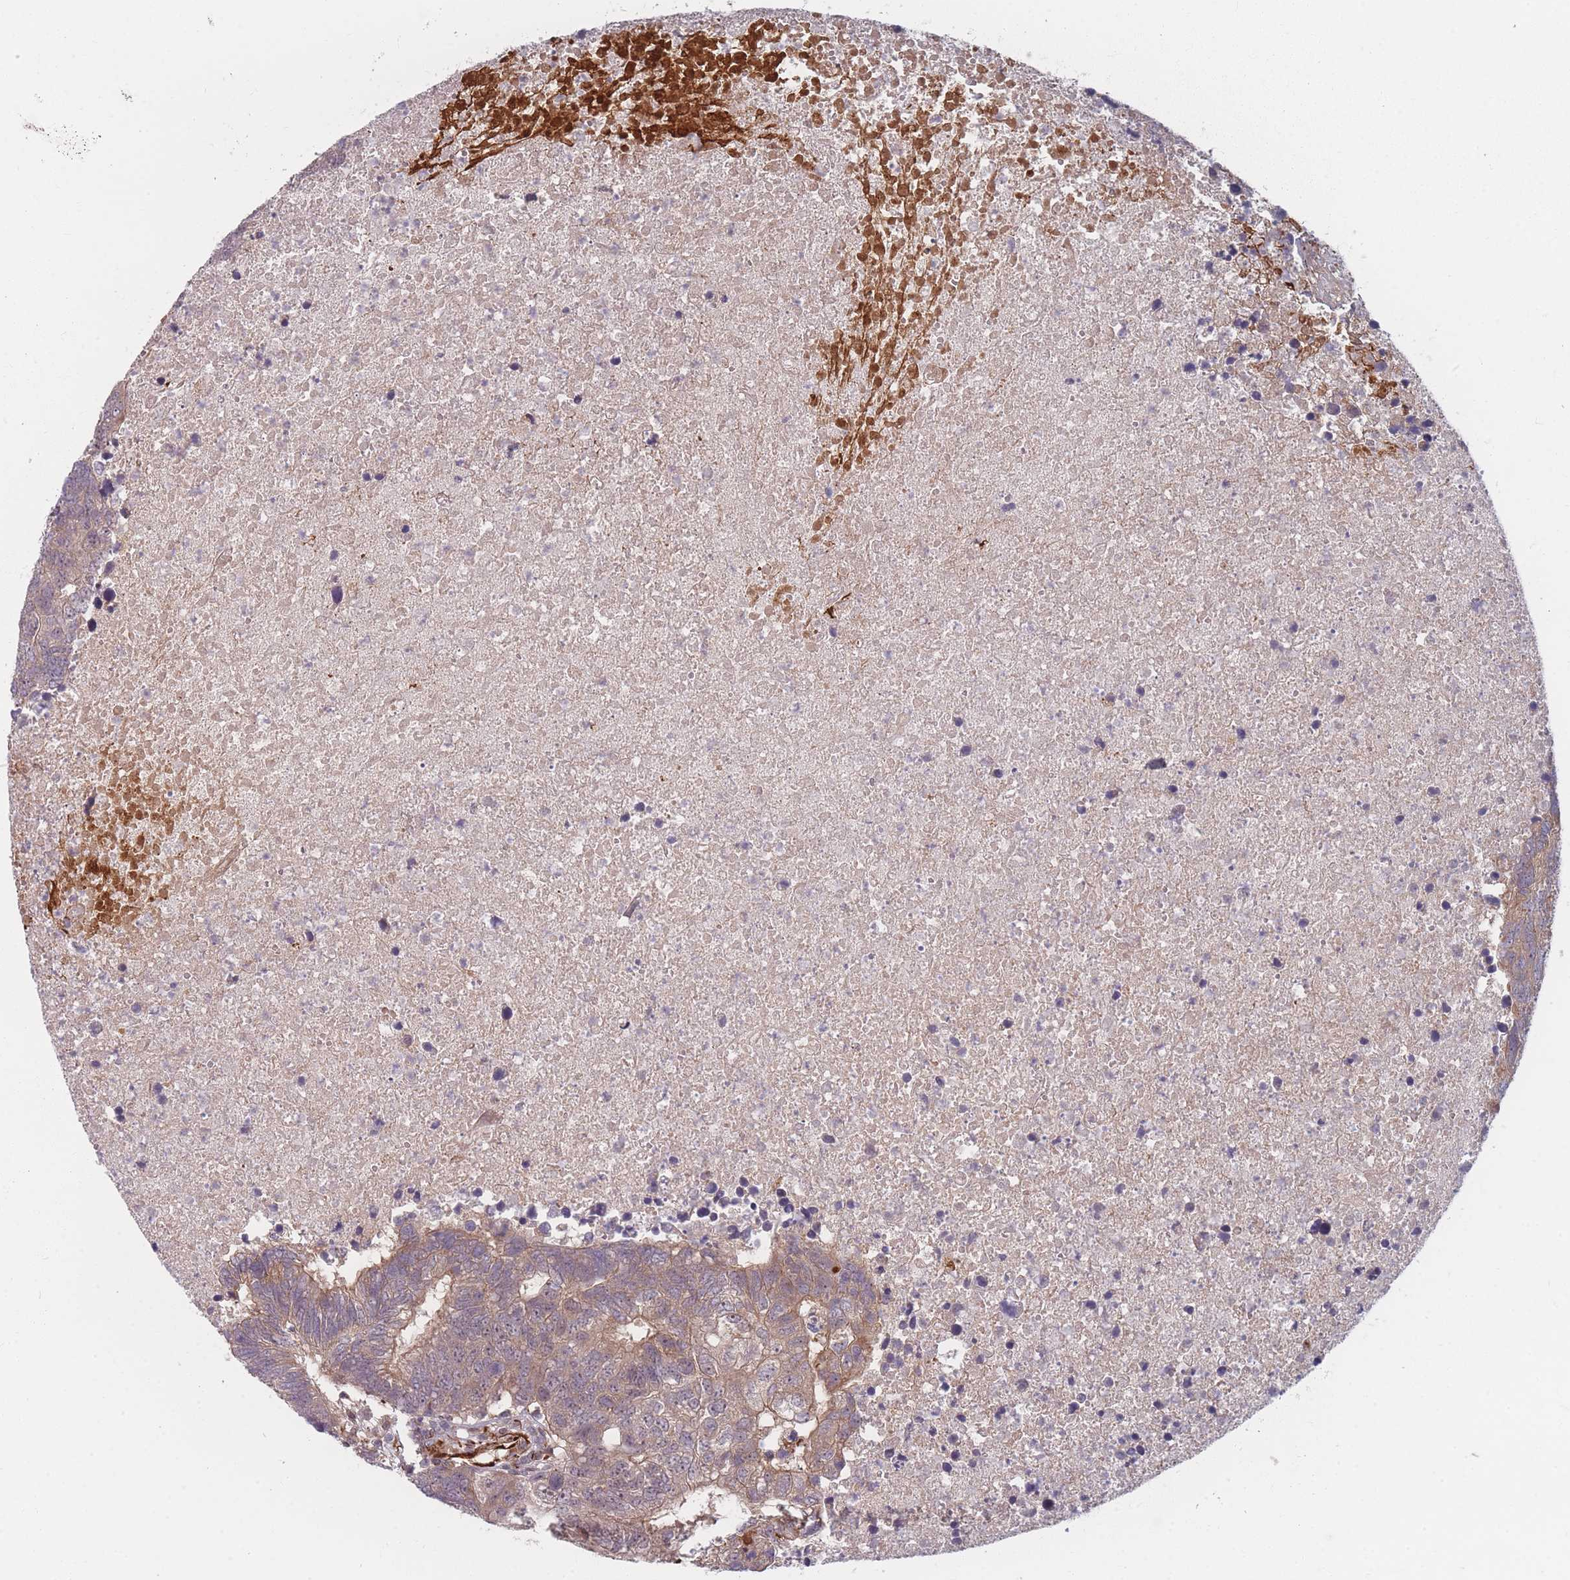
{"staining": {"intensity": "weak", "quantity": ">75%", "location": "cytoplasmic/membranous"}, "tissue": "colorectal cancer", "cell_type": "Tumor cells", "image_type": "cancer", "snomed": [{"axis": "morphology", "description": "Adenocarcinoma, NOS"}, {"axis": "topography", "description": "Colon"}], "caption": "A high-resolution photomicrograph shows immunohistochemistry (IHC) staining of colorectal adenocarcinoma, which exhibits weak cytoplasmic/membranous expression in approximately >75% of tumor cells.", "gene": "EEF1AKMT2", "patient": {"sex": "female", "age": 48}}